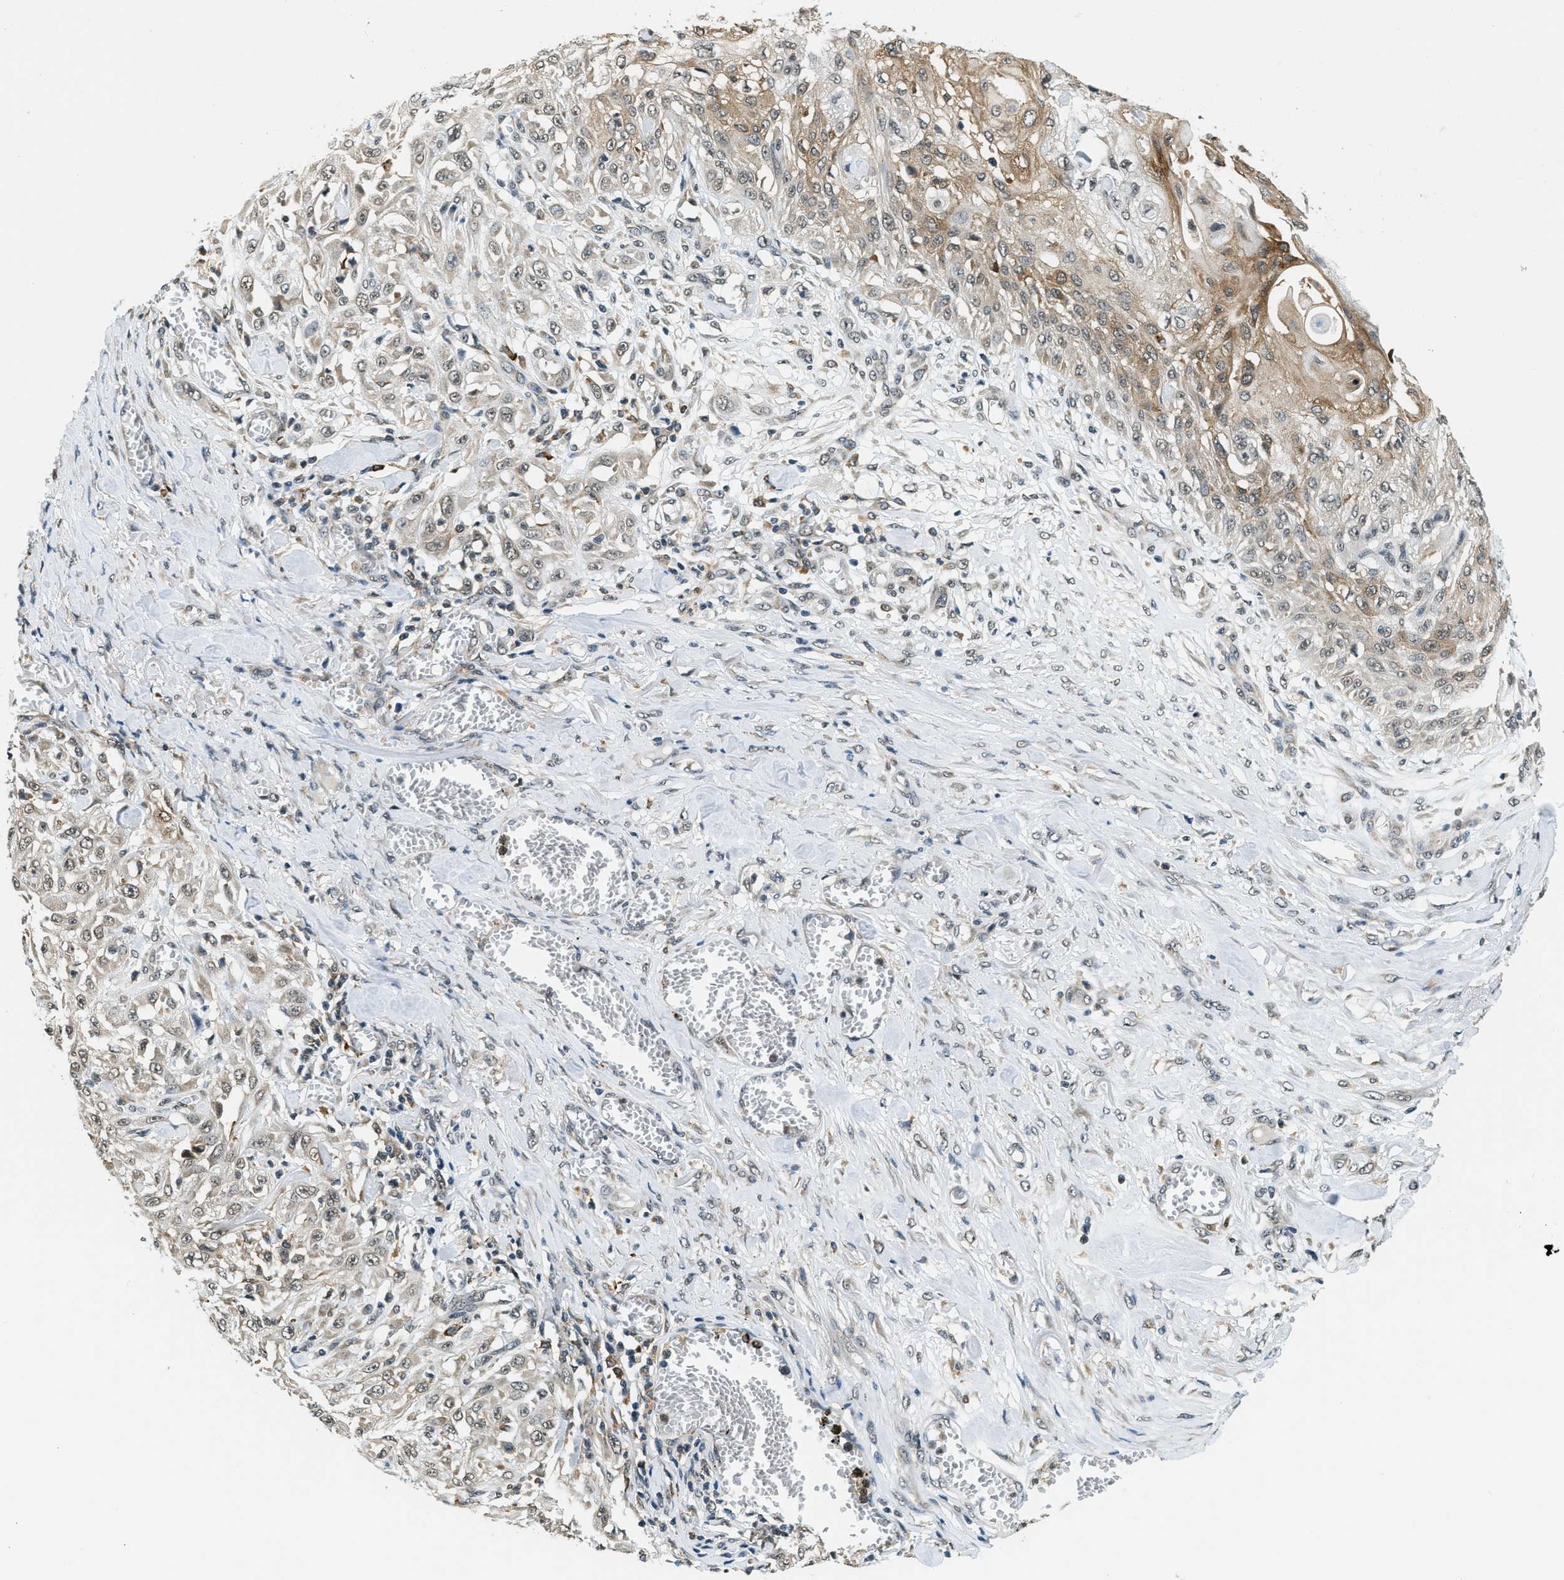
{"staining": {"intensity": "moderate", "quantity": "25%-75%", "location": "cytoplasmic/membranous,nuclear"}, "tissue": "skin cancer", "cell_type": "Tumor cells", "image_type": "cancer", "snomed": [{"axis": "morphology", "description": "Squamous cell carcinoma, NOS"}, {"axis": "morphology", "description": "Squamous cell carcinoma, metastatic, NOS"}, {"axis": "topography", "description": "Skin"}, {"axis": "topography", "description": "Lymph node"}], "caption": "Protein expression analysis of human skin squamous cell carcinoma reveals moderate cytoplasmic/membranous and nuclear expression in about 25%-75% of tumor cells.", "gene": "RAB11FIP1", "patient": {"sex": "male", "age": 75}}